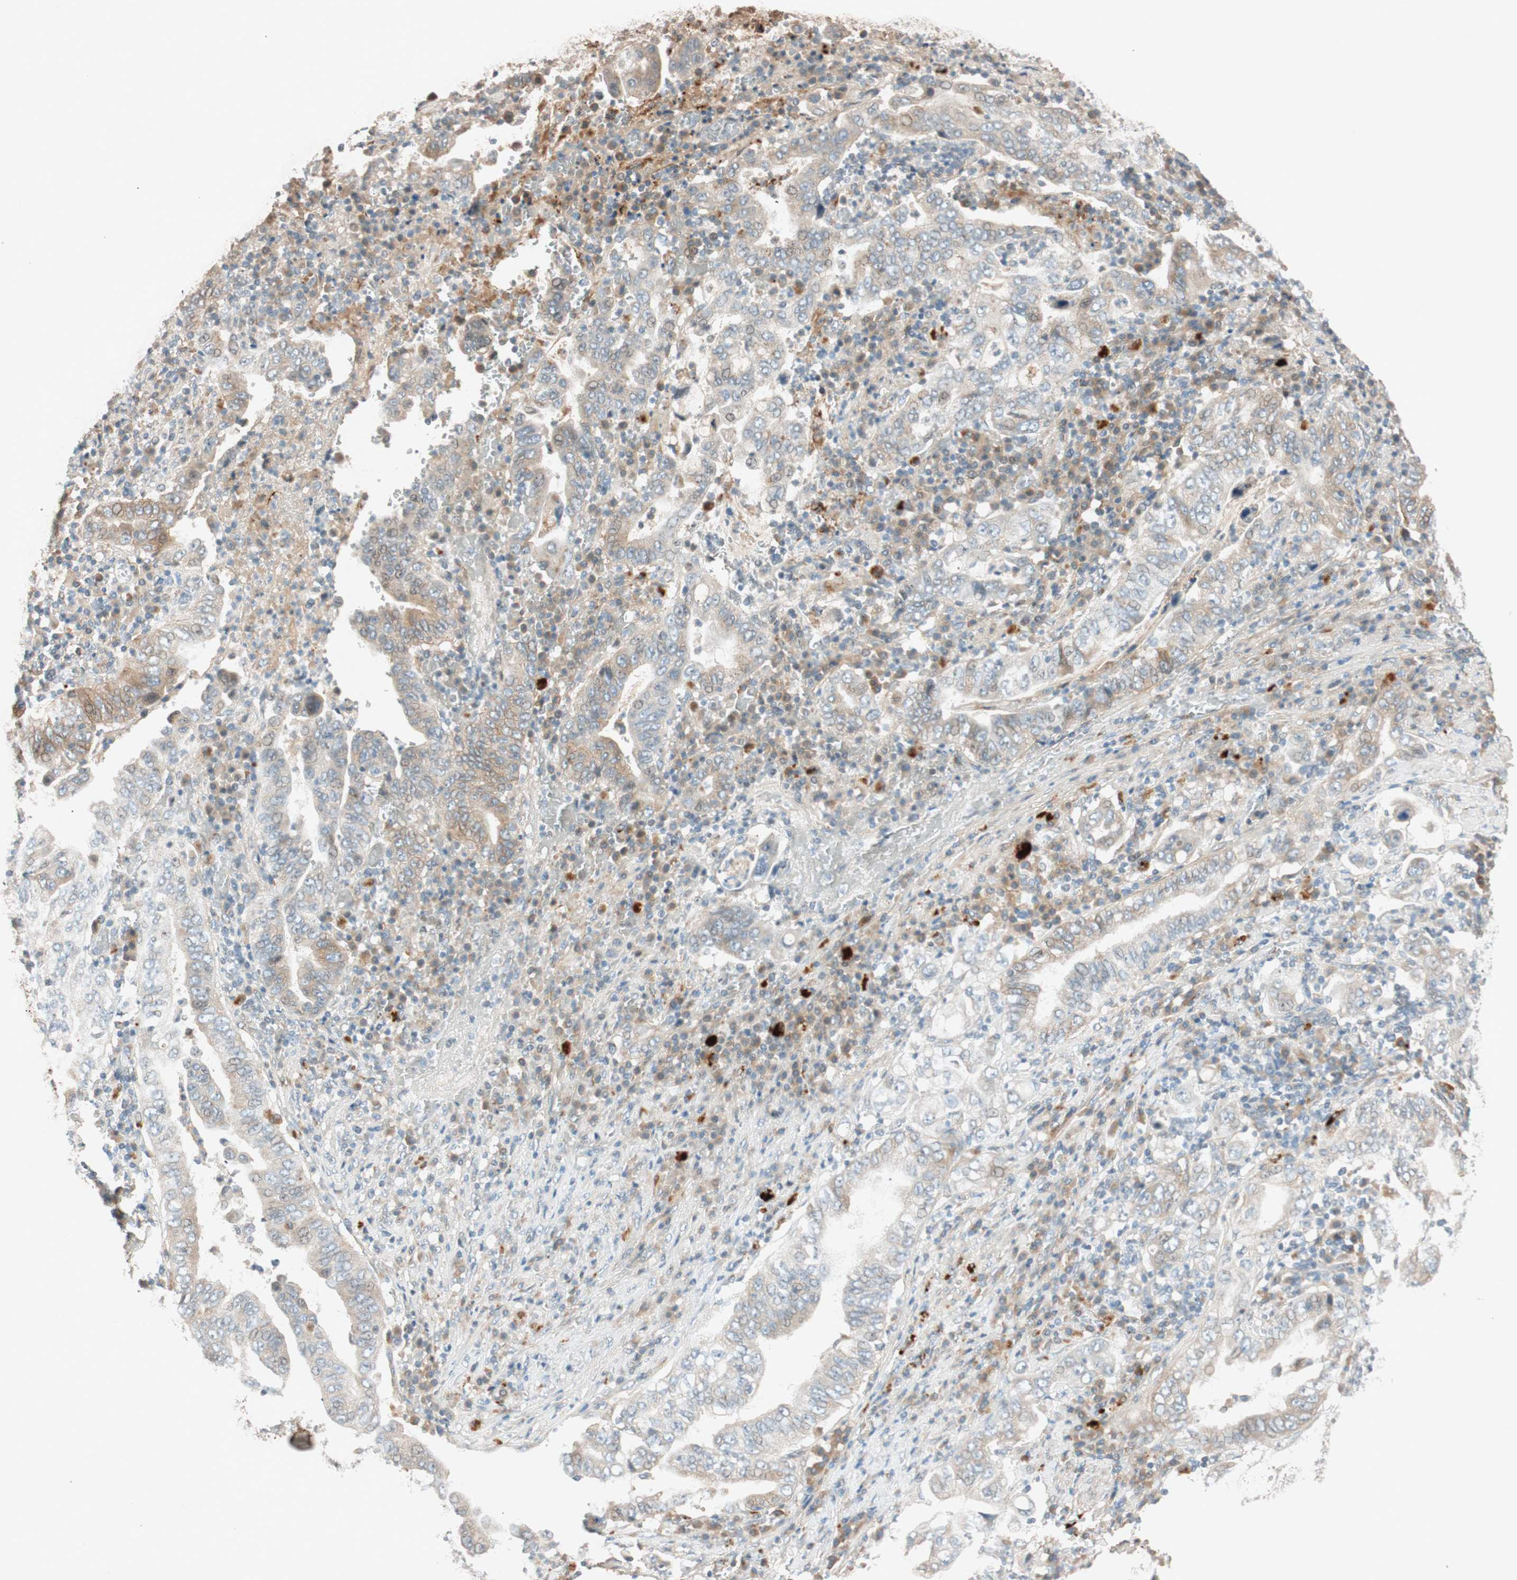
{"staining": {"intensity": "weak", "quantity": "25%-75%", "location": "cytoplasmic/membranous"}, "tissue": "stomach cancer", "cell_type": "Tumor cells", "image_type": "cancer", "snomed": [{"axis": "morphology", "description": "Normal tissue, NOS"}, {"axis": "morphology", "description": "Adenocarcinoma, NOS"}, {"axis": "topography", "description": "Esophagus"}, {"axis": "topography", "description": "Stomach, upper"}, {"axis": "topography", "description": "Peripheral nerve tissue"}], "caption": "Brown immunohistochemical staining in human stomach cancer demonstrates weak cytoplasmic/membranous expression in approximately 25%-75% of tumor cells.", "gene": "EPHA6", "patient": {"sex": "male", "age": 62}}